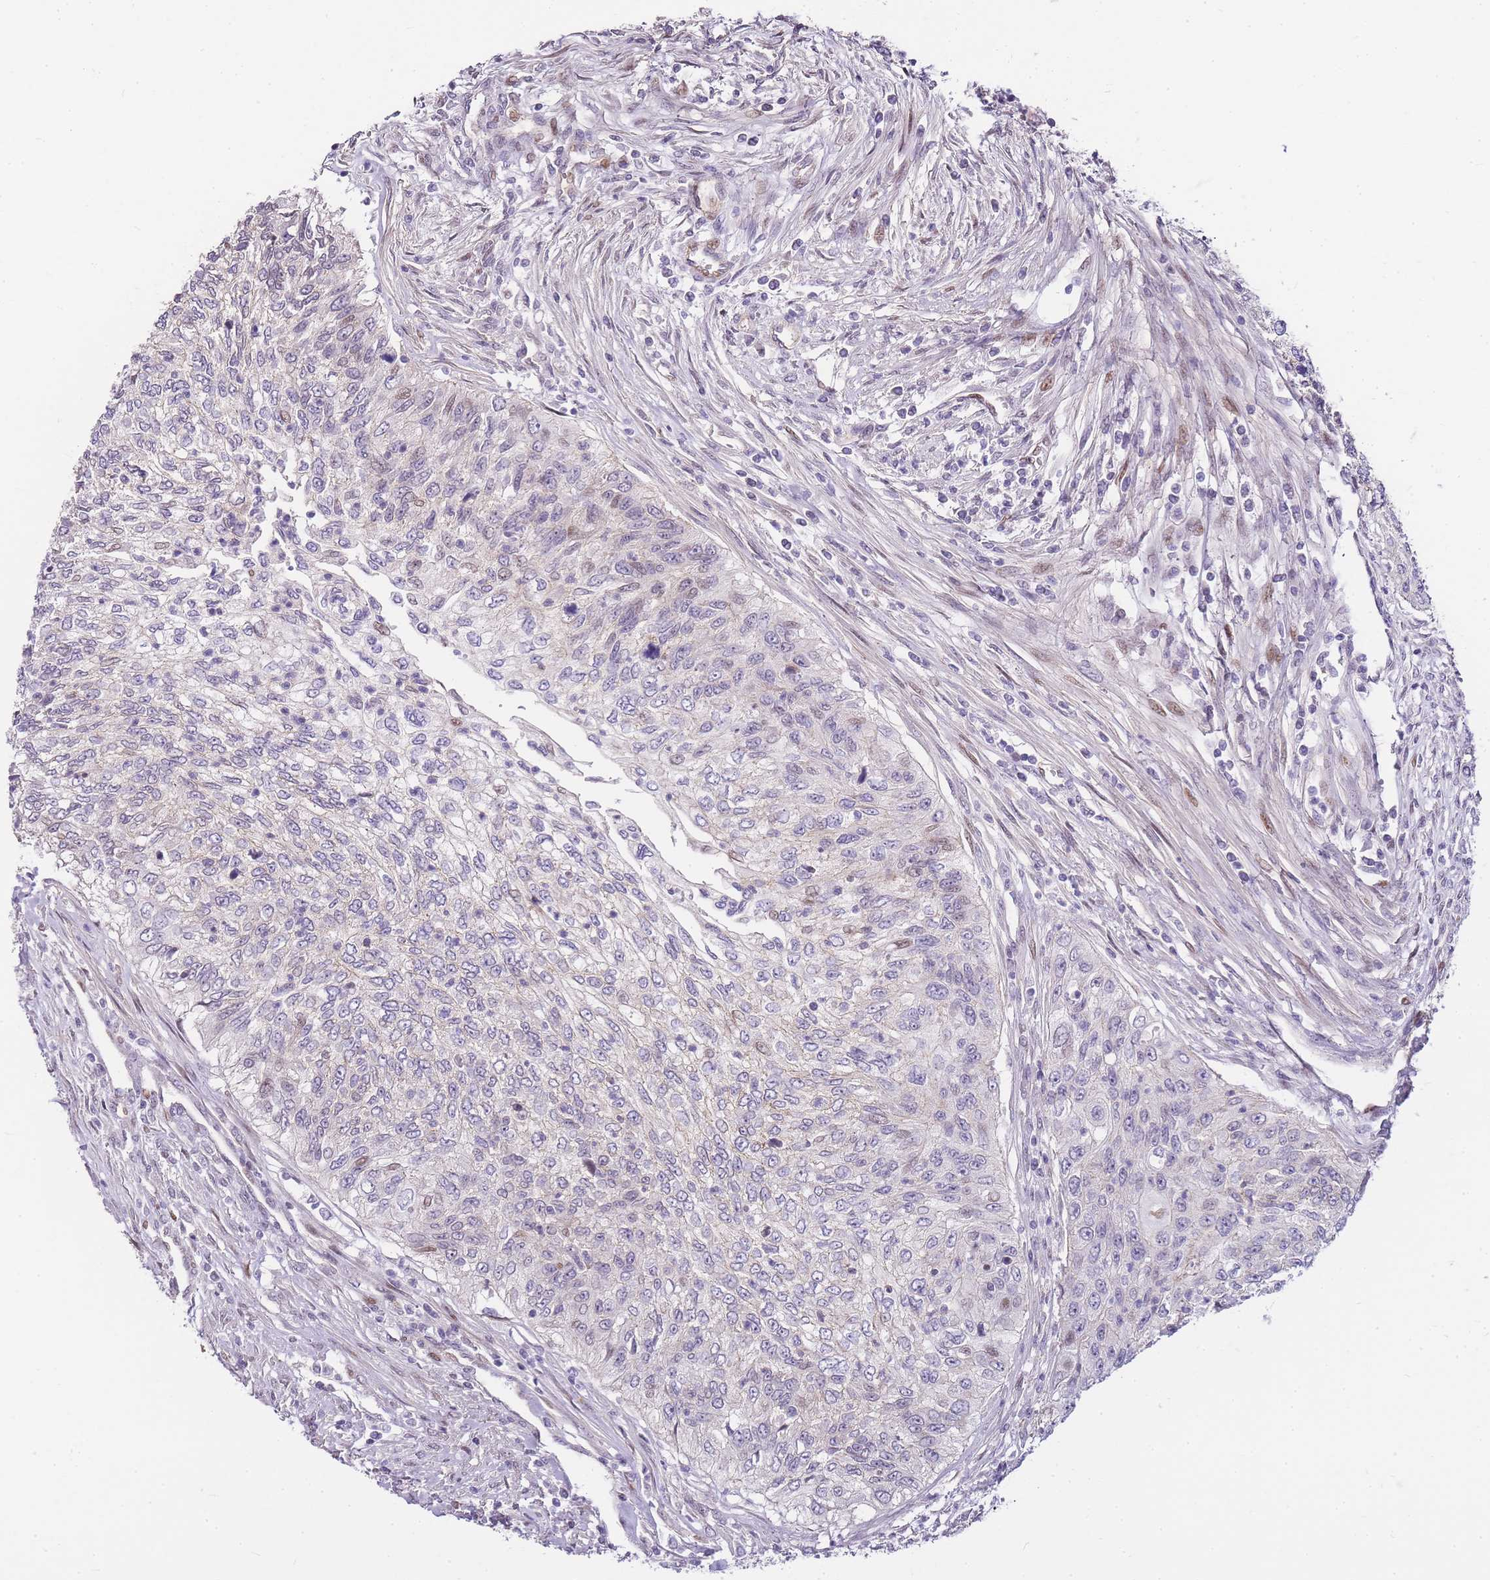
{"staining": {"intensity": "negative", "quantity": "none", "location": "none"}, "tissue": "urothelial cancer", "cell_type": "Tumor cells", "image_type": "cancer", "snomed": [{"axis": "morphology", "description": "Urothelial carcinoma, High grade"}, {"axis": "topography", "description": "Urinary bladder"}], "caption": "High power microscopy micrograph of an IHC micrograph of urothelial cancer, revealing no significant expression in tumor cells.", "gene": "CLBA1", "patient": {"sex": "female", "age": 60}}